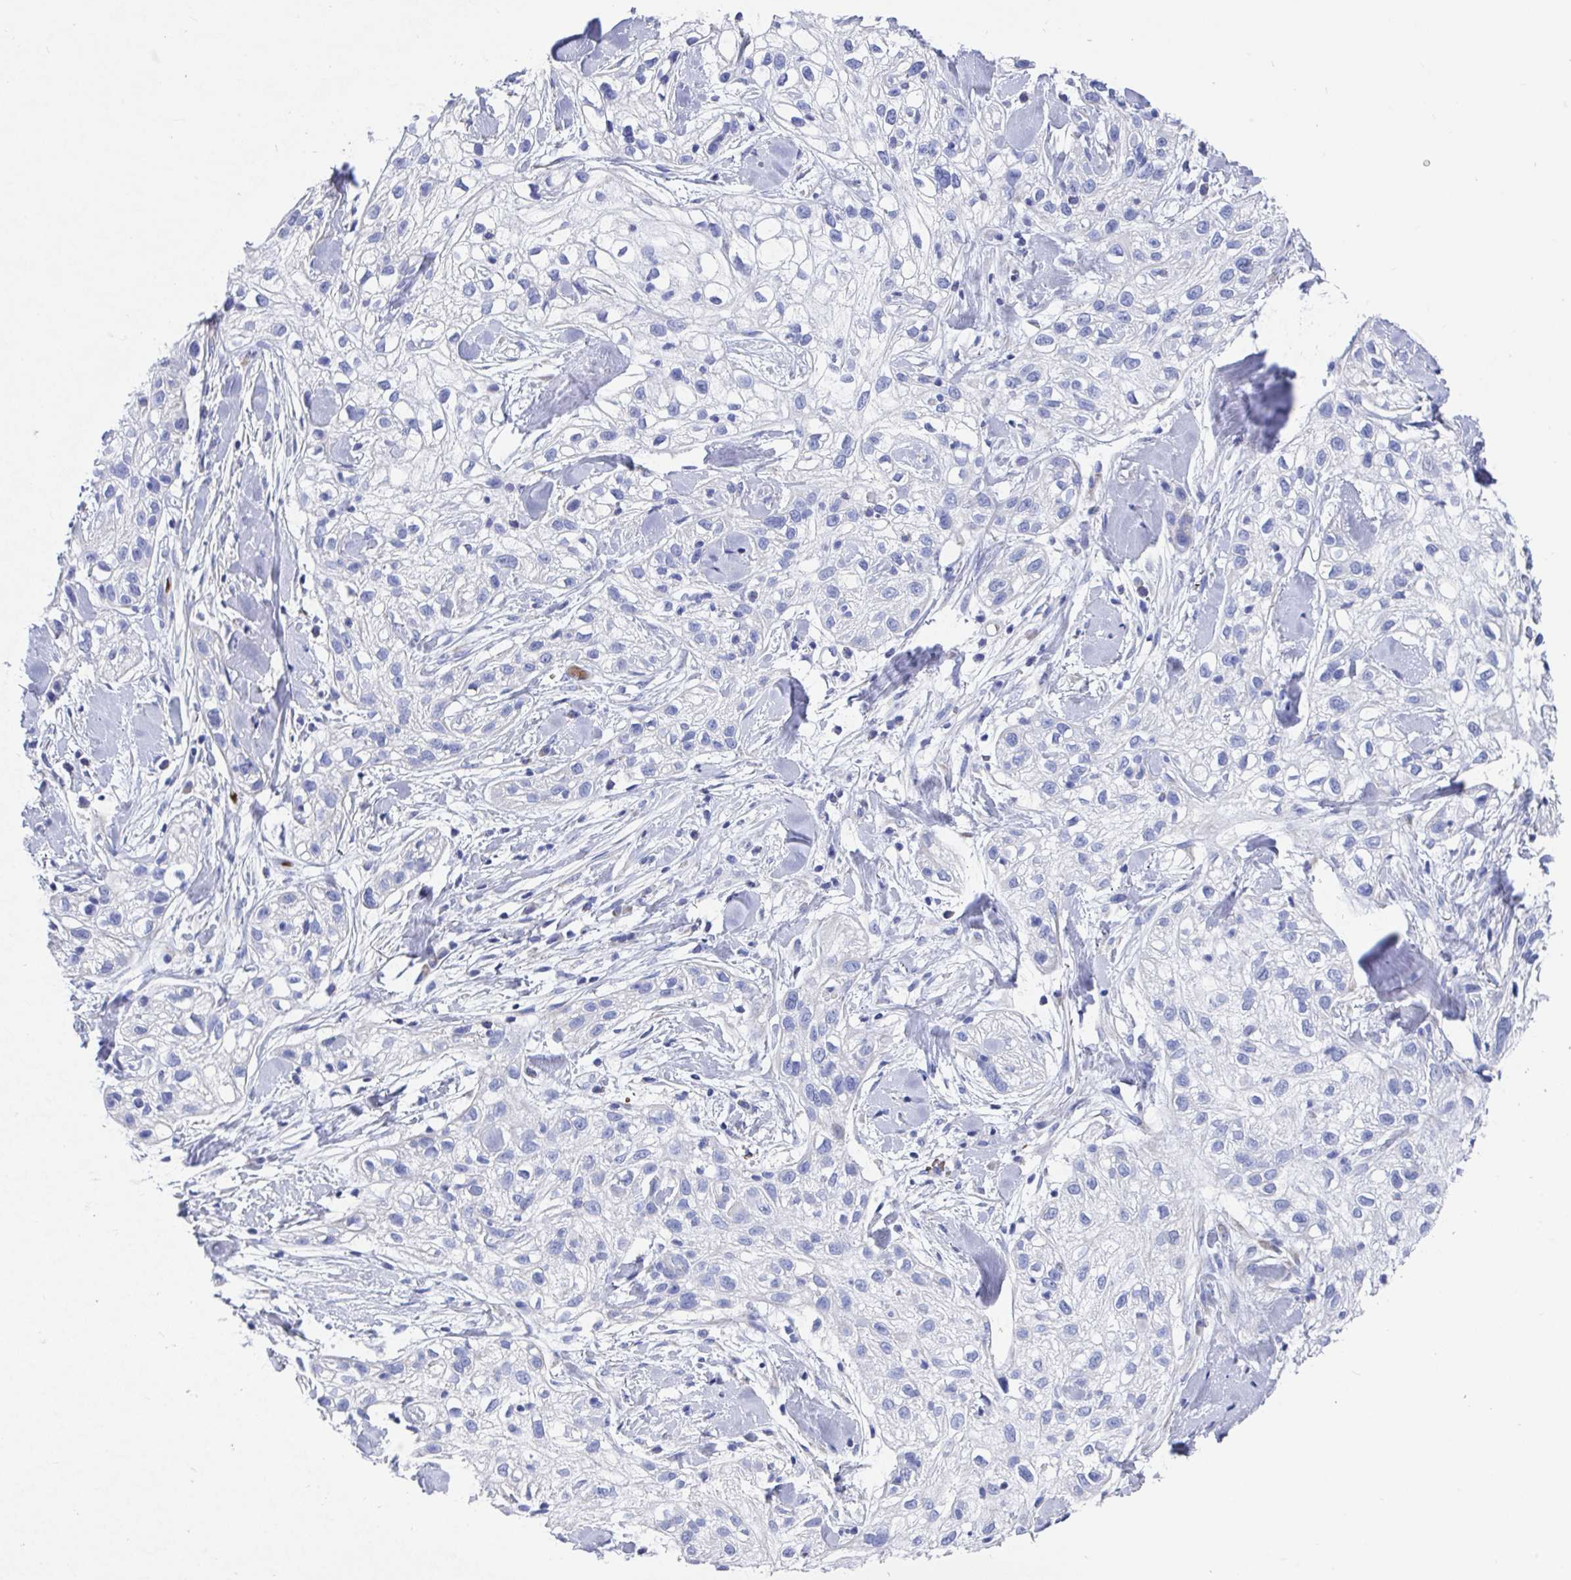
{"staining": {"intensity": "negative", "quantity": "none", "location": "none"}, "tissue": "skin cancer", "cell_type": "Tumor cells", "image_type": "cancer", "snomed": [{"axis": "morphology", "description": "Squamous cell carcinoma, NOS"}, {"axis": "topography", "description": "Skin"}], "caption": "The histopathology image reveals no significant positivity in tumor cells of skin cancer (squamous cell carcinoma). The staining was performed using DAB to visualize the protein expression in brown, while the nuclei were stained in blue with hematoxylin (Magnification: 20x).", "gene": "CLDN8", "patient": {"sex": "male", "age": 82}}